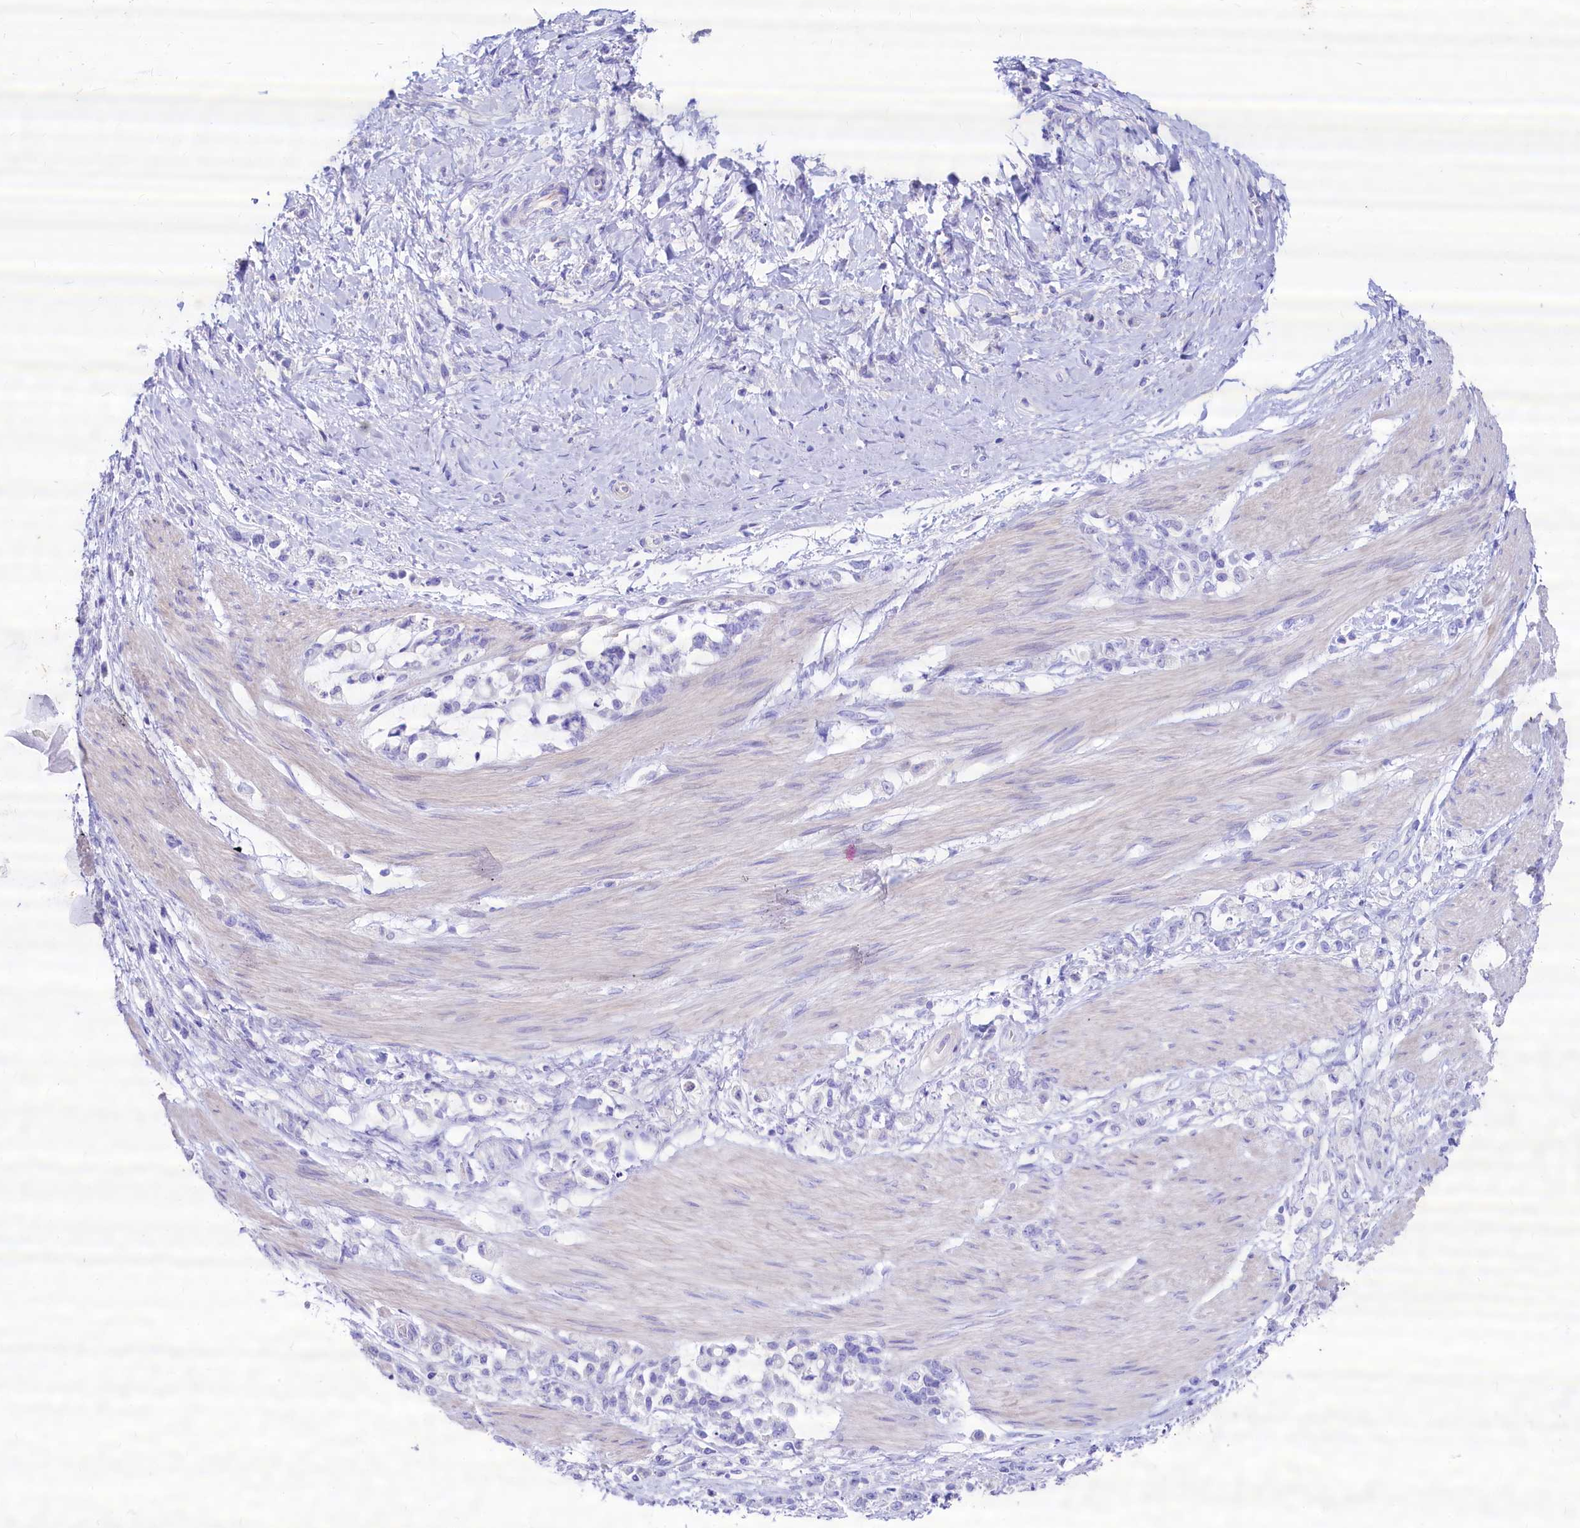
{"staining": {"intensity": "negative", "quantity": "none", "location": "none"}, "tissue": "stomach cancer", "cell_type": "Tumor cells", "image_type": "cancer", "snomed": [{"axis": "morphology", "description": "Adenocarcinoma, NOS"}, {"axis": "topography", "description": "Stomach"}], "caption": "A high-resolution photomicrograph shows IHC staining of stomach cancer (adenocarcinoma), which demonstrates no significant expression in tumor cells. (DAB (3,3'-diaminobenzidine) immunohistochemistry, high magnification).", "gene": "RBP3", "patient": {"sex": "female", "age": 60}}